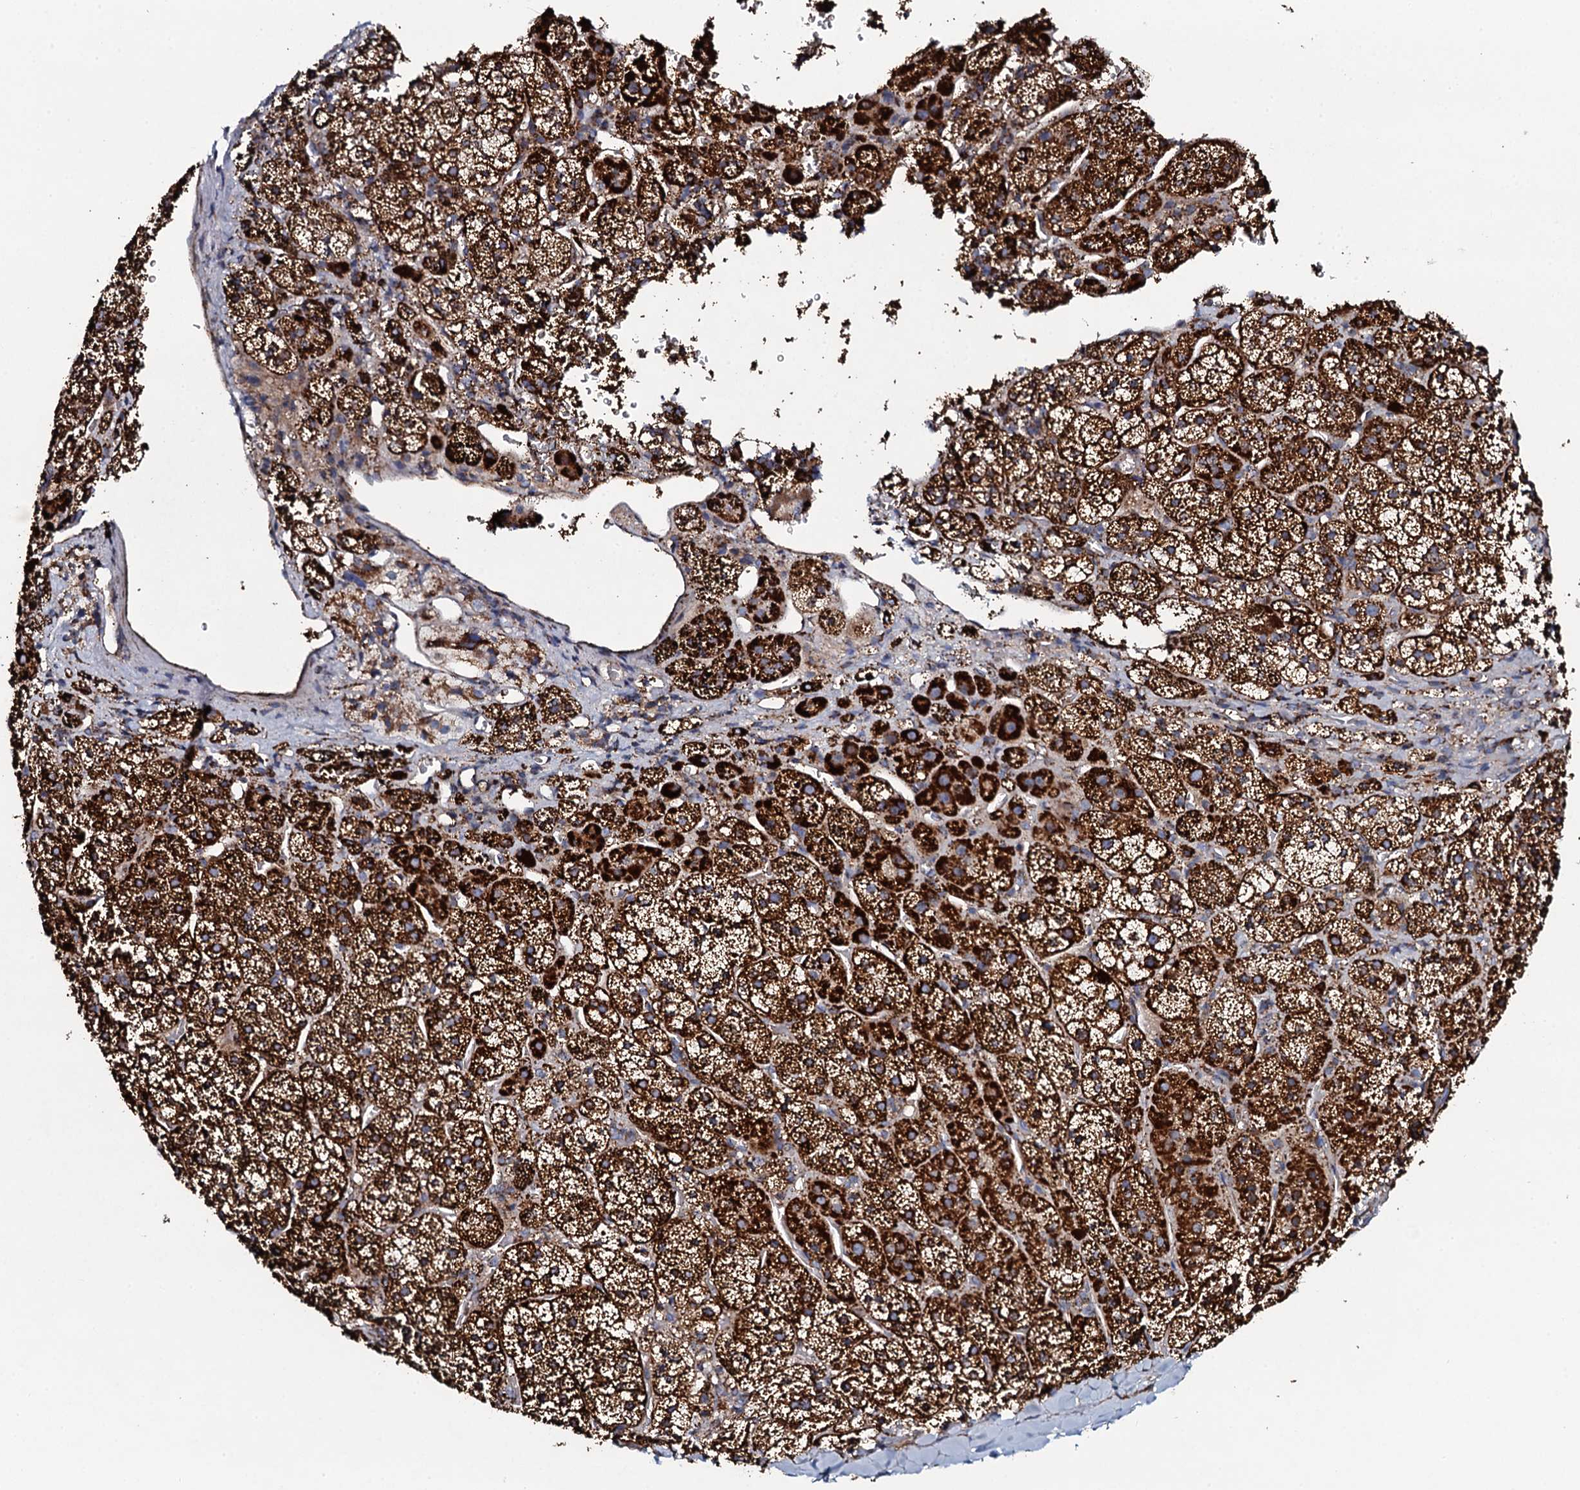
{"staining": {"intensity": "strong", "quantity": ">75%", "location": "cytoplasmic/membranous"}, "tissue": "adrenal gland", "cell_type": "Glandular cells", "image_type": "normal", "snomed": [{"axis": "morphology", "description": "Normal tissue, NOS"}, {"axis": "topography", "description": "Adrenal gland"}], "caption": "IHC image of unremarkable adrenal gland: human adrenal gland stained using IHC demonstrates high levels of strong protein expression localized specifically in the cytoplasmic/membranous of glandular cells, appearing as a cytoplasmic/membranous brown color.", "gene": "EVC2", "patient": {"sex": "female", "age": 44}}